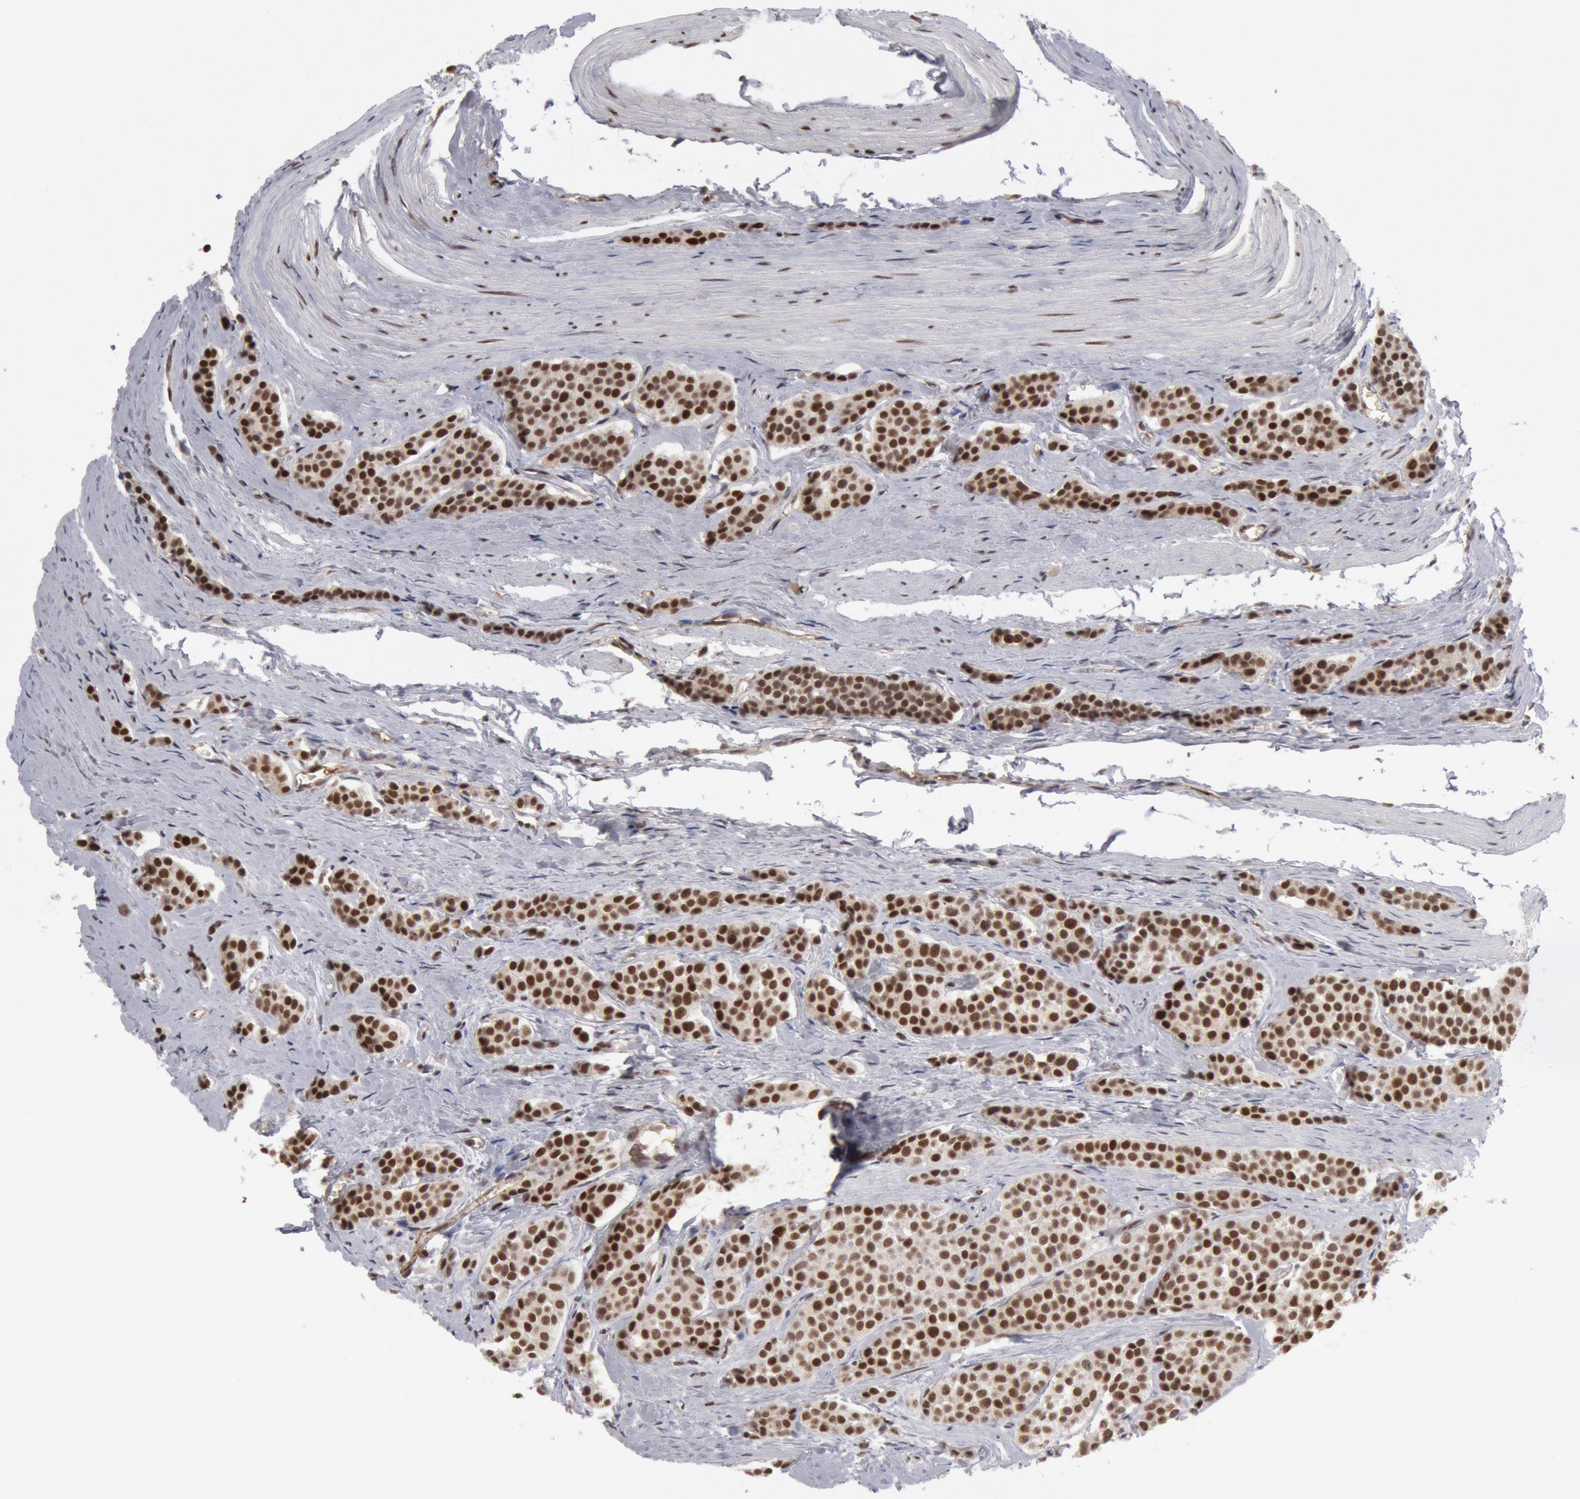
{"staining": {"intensity": "moderate", "quantity": ">75%", "location": "nuclear"}, "tissue": "carcinoid", "cell_type": "Tumor cells", "image_type": "cancer", "snomed": [{"axis": "morphology", "description": "Carcinoid, malignant, NOS"}, {"axis": "topography", "description": "Small intestine"}], "caption": "DAB immunohistochemical staining of human carcinoid displays moderate nuclear protein staining in approximately >75% of tumor cells. Using DAB (brown) and hematoxylin (blue) stains, captured at high magnification using brightfield microscopy.", "gene": "PPP4R3B", "patient": {"sex": "male", "age": 60}}